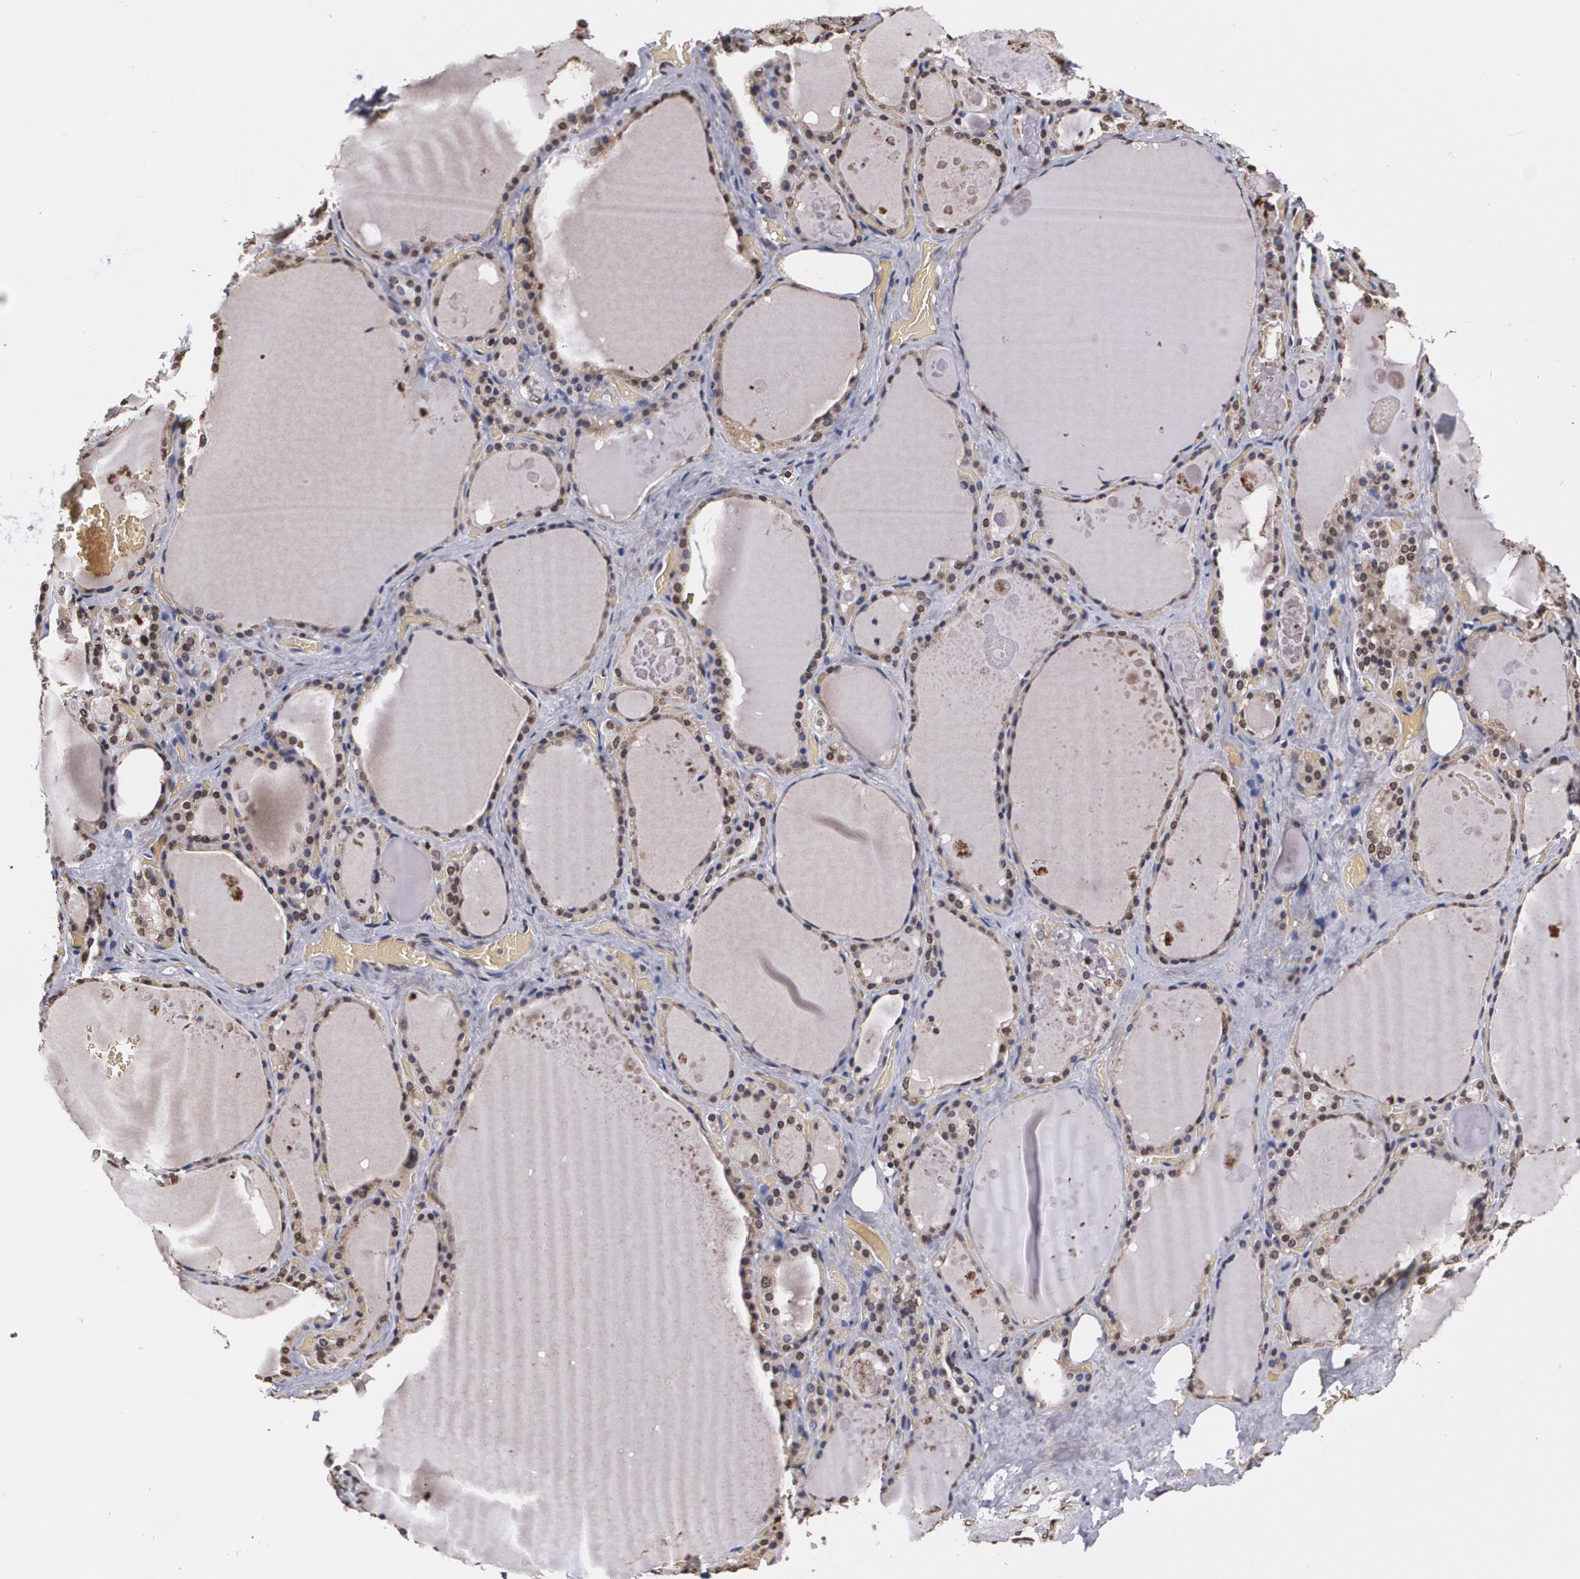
{"staining": {"intensity": "weak", "quantity": "25%-75%", "location": "cytoplasmic/membranous"}, "tissue": "thyroid gland", "cell_type": "Glandular cells", "image_type": "normal", "snomed": [{"axis": "morphology", "description": "Normal tissue, NOS"}, {"axis": "topography", "description": "Thyroid gland"}], "caption": "Protein analysis of unremarkable thyroid gland reveals weak cytoplasmic/membranous staining in approximately 25%-75% of glandular cells.", "gene": "MVP", "patient": {"sex": "male", "age": 61}}